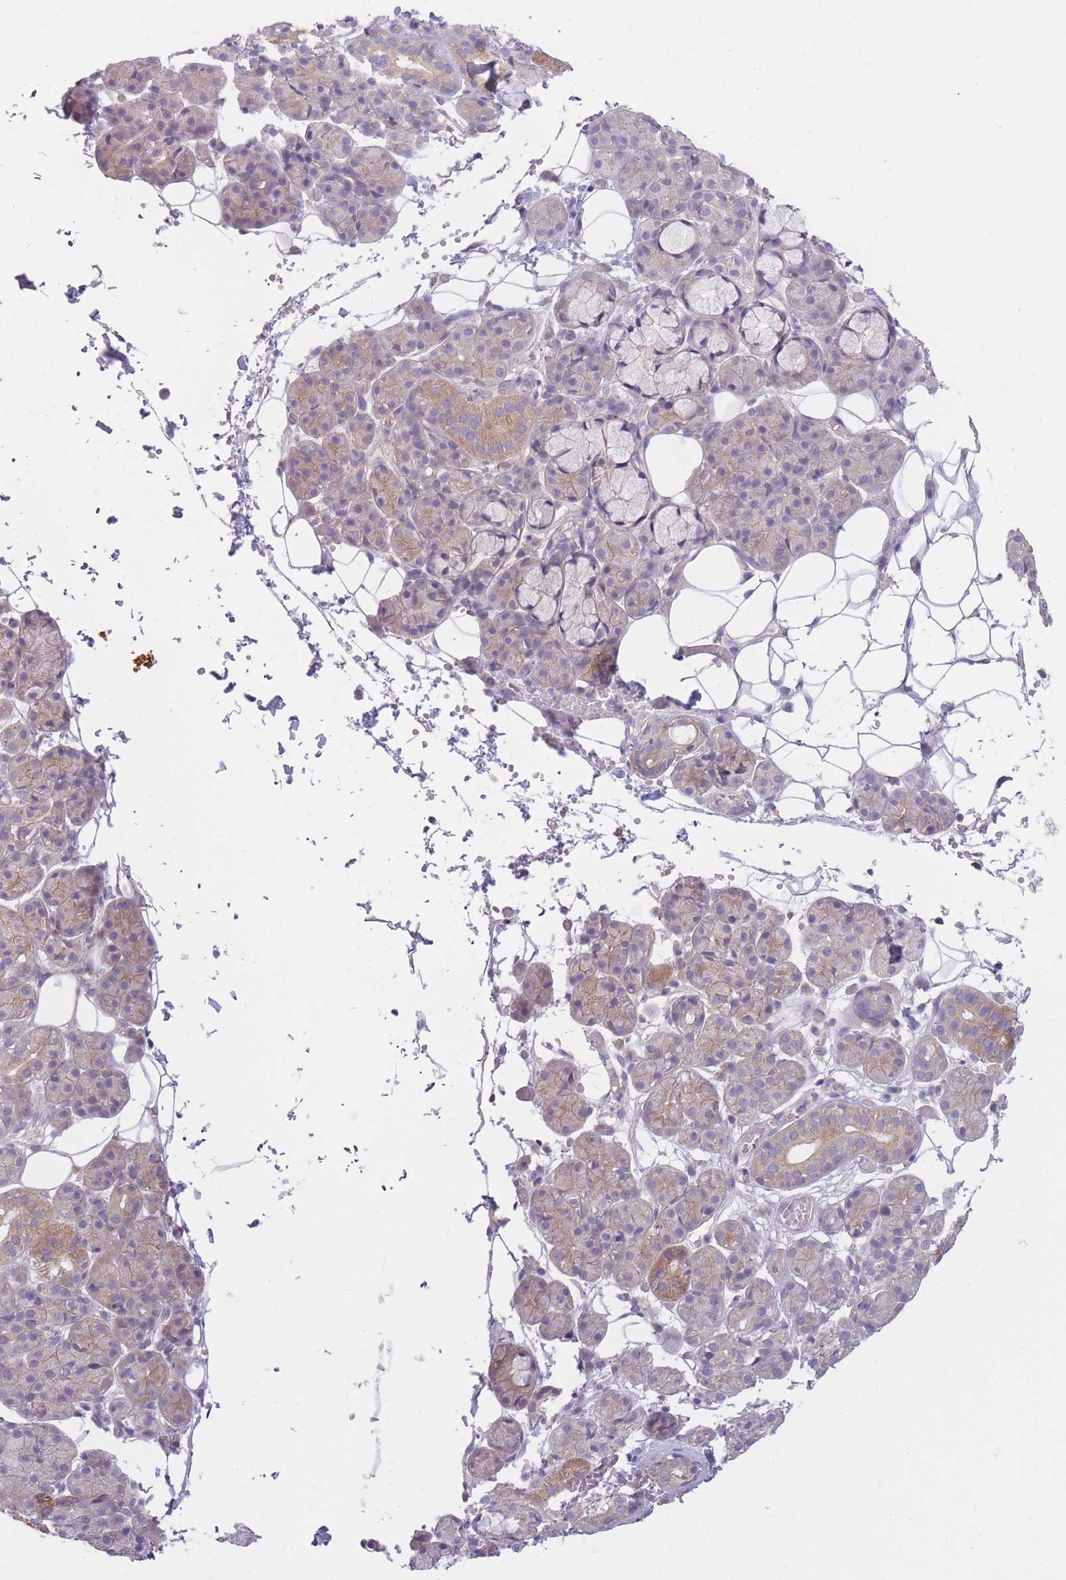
{"staining": {"intensity": "moderate", "quantity": "<25%", "location": "cytoplasmic/membranous"}, "tissue": "salivary gland", "cell_type": "Glandular cells", "image_type": "normal", "snomed": [{"axis": "morphology", "description": "Normal tissue, NOS"}, {"axis": "topography", "description": "Salivary gland"}], "caption": "Protein expression analysis of normal salivary gland demonstrates moderate cytoplasmic/membranous positivity in approximately <25% of glandular cells.", "gene": "SERPINB3", "patient": {"sex": "male", "age": 63}}